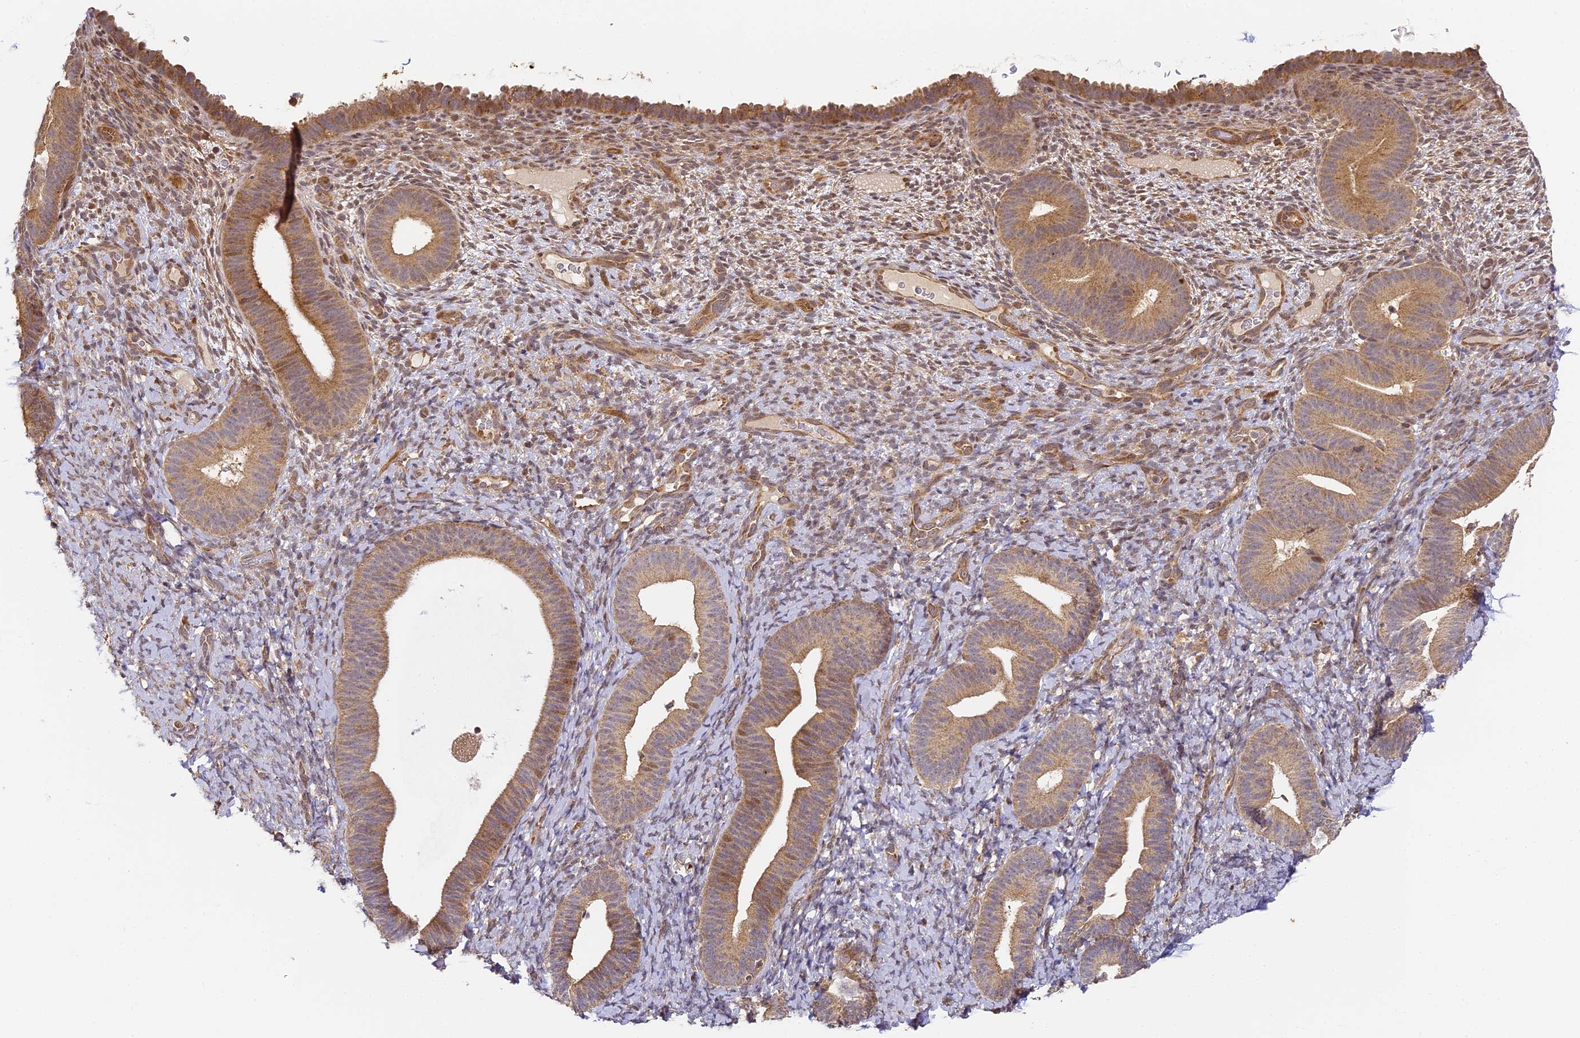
{"staining": {"intensity": "moderate", "quantity": "<25%", "location": "cytoplasmic/membranous"}, "tissue": "endometrium", "cell_type": "Cells in endometrial stroma", "image_type": "normal", "snomed": [{"axis": "morphology", "description": "Normal tissue, NOS"}, {"axis": "topography", "description": "Endometrium"}], "caption": "An immunohistochemistry (IHC) histopathology image of unremarkable tissue is shown. Protein staining in brown highlights moderate cytoplasmic/membranous positivity in endometrium within cells in endometrial stroma.", "gene": "ENSG00000268870", "patient": {"sex": "female", "age": 65}}